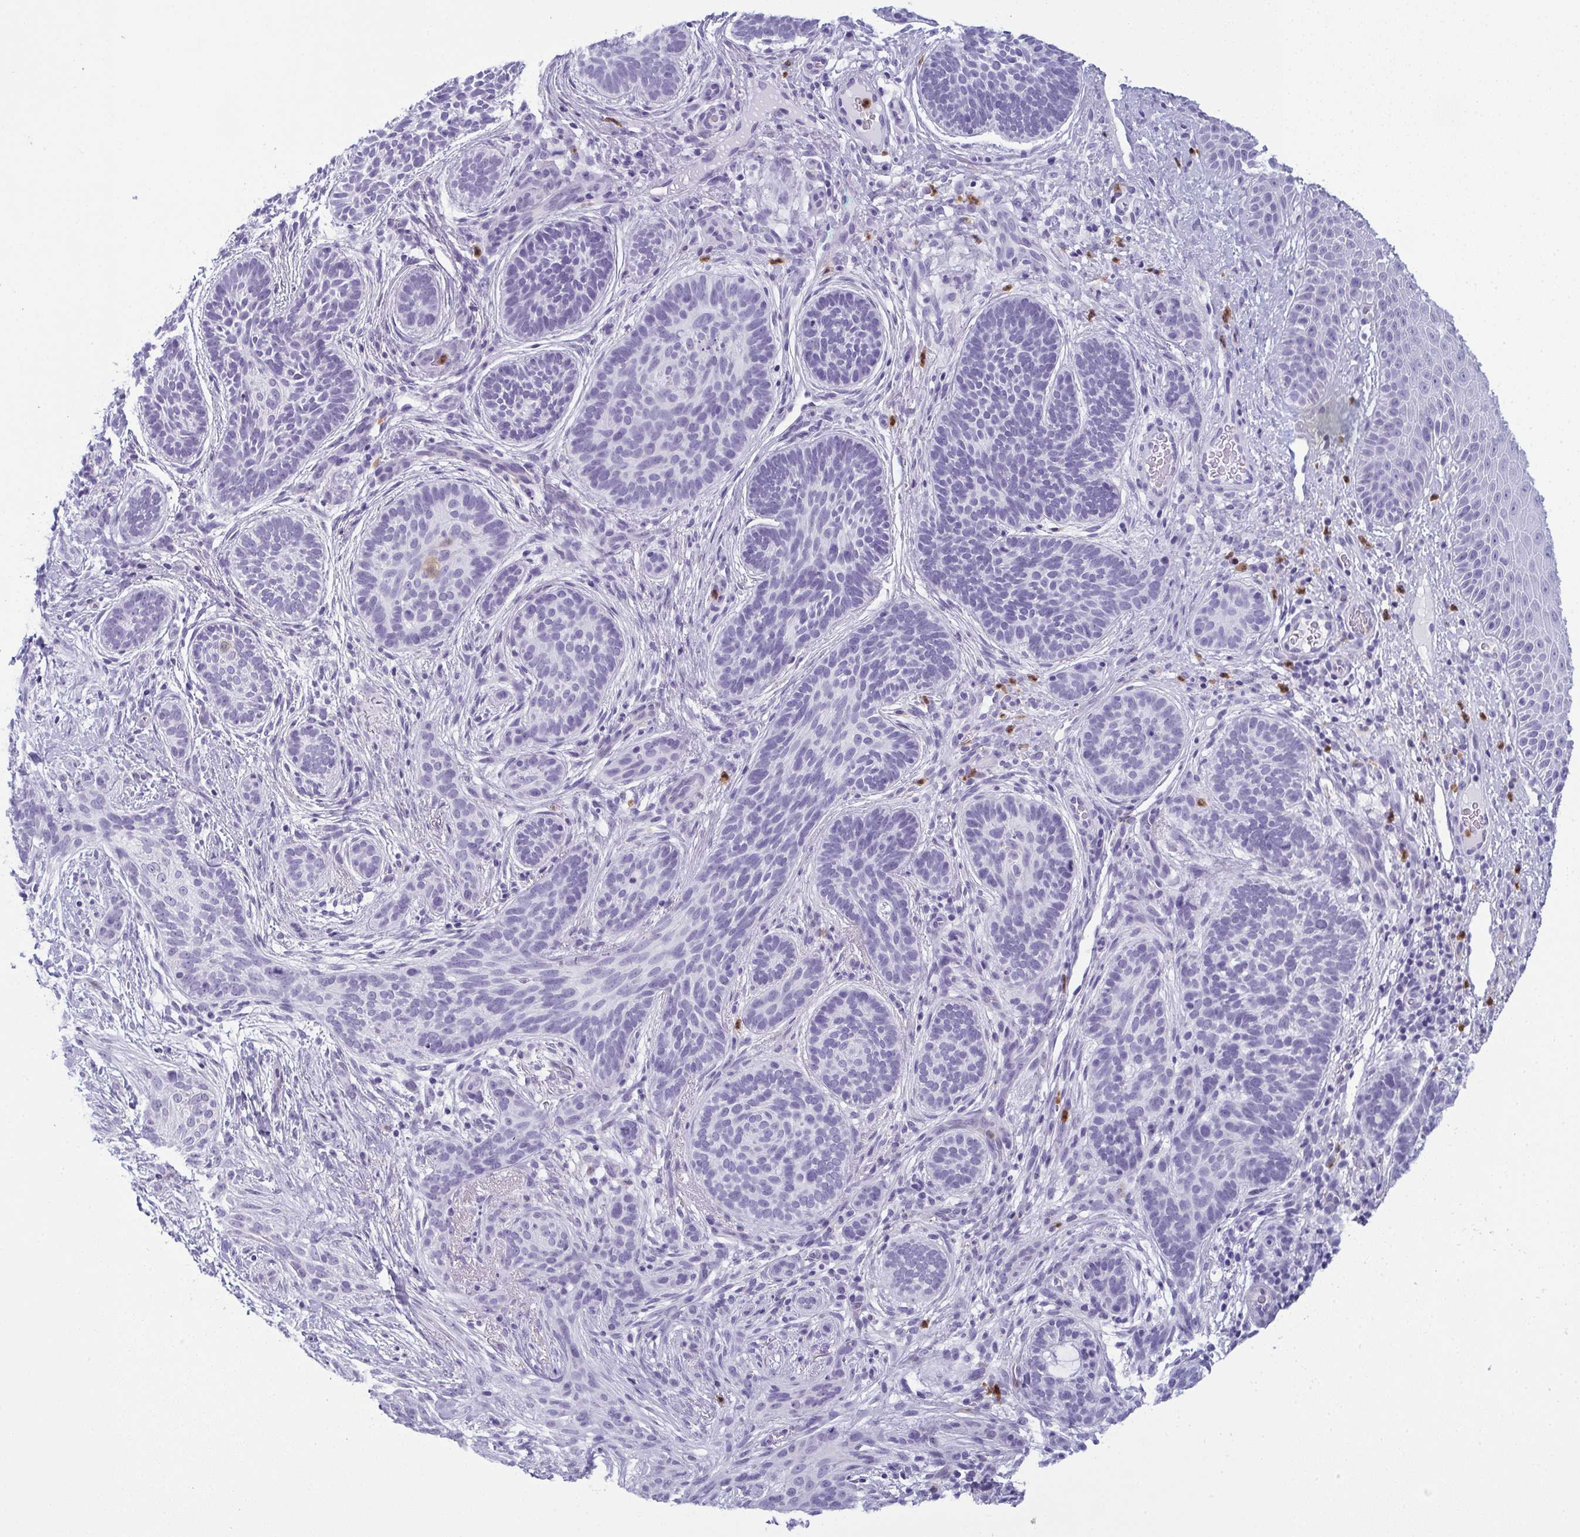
{"staining": {"intensity": "negative", "quantity": "none", "location": "none"}, "tissue": "skin cancer", "cell_type": "Tumor cells", "image_type": "cancer", "snomed": [{"axis": "morphology", "description": "Basal cell carcinoma"}, {"axis": "topography", "description": "Skin"}], "caption": "High power microscopy image of an immunohistochemistry photomicrograph of skin cancer (basal cell carcinoma), revealing no significant positivity in tumor cells.", "gene": "CDA", "patient": {"sex": "male", "age": 63}}